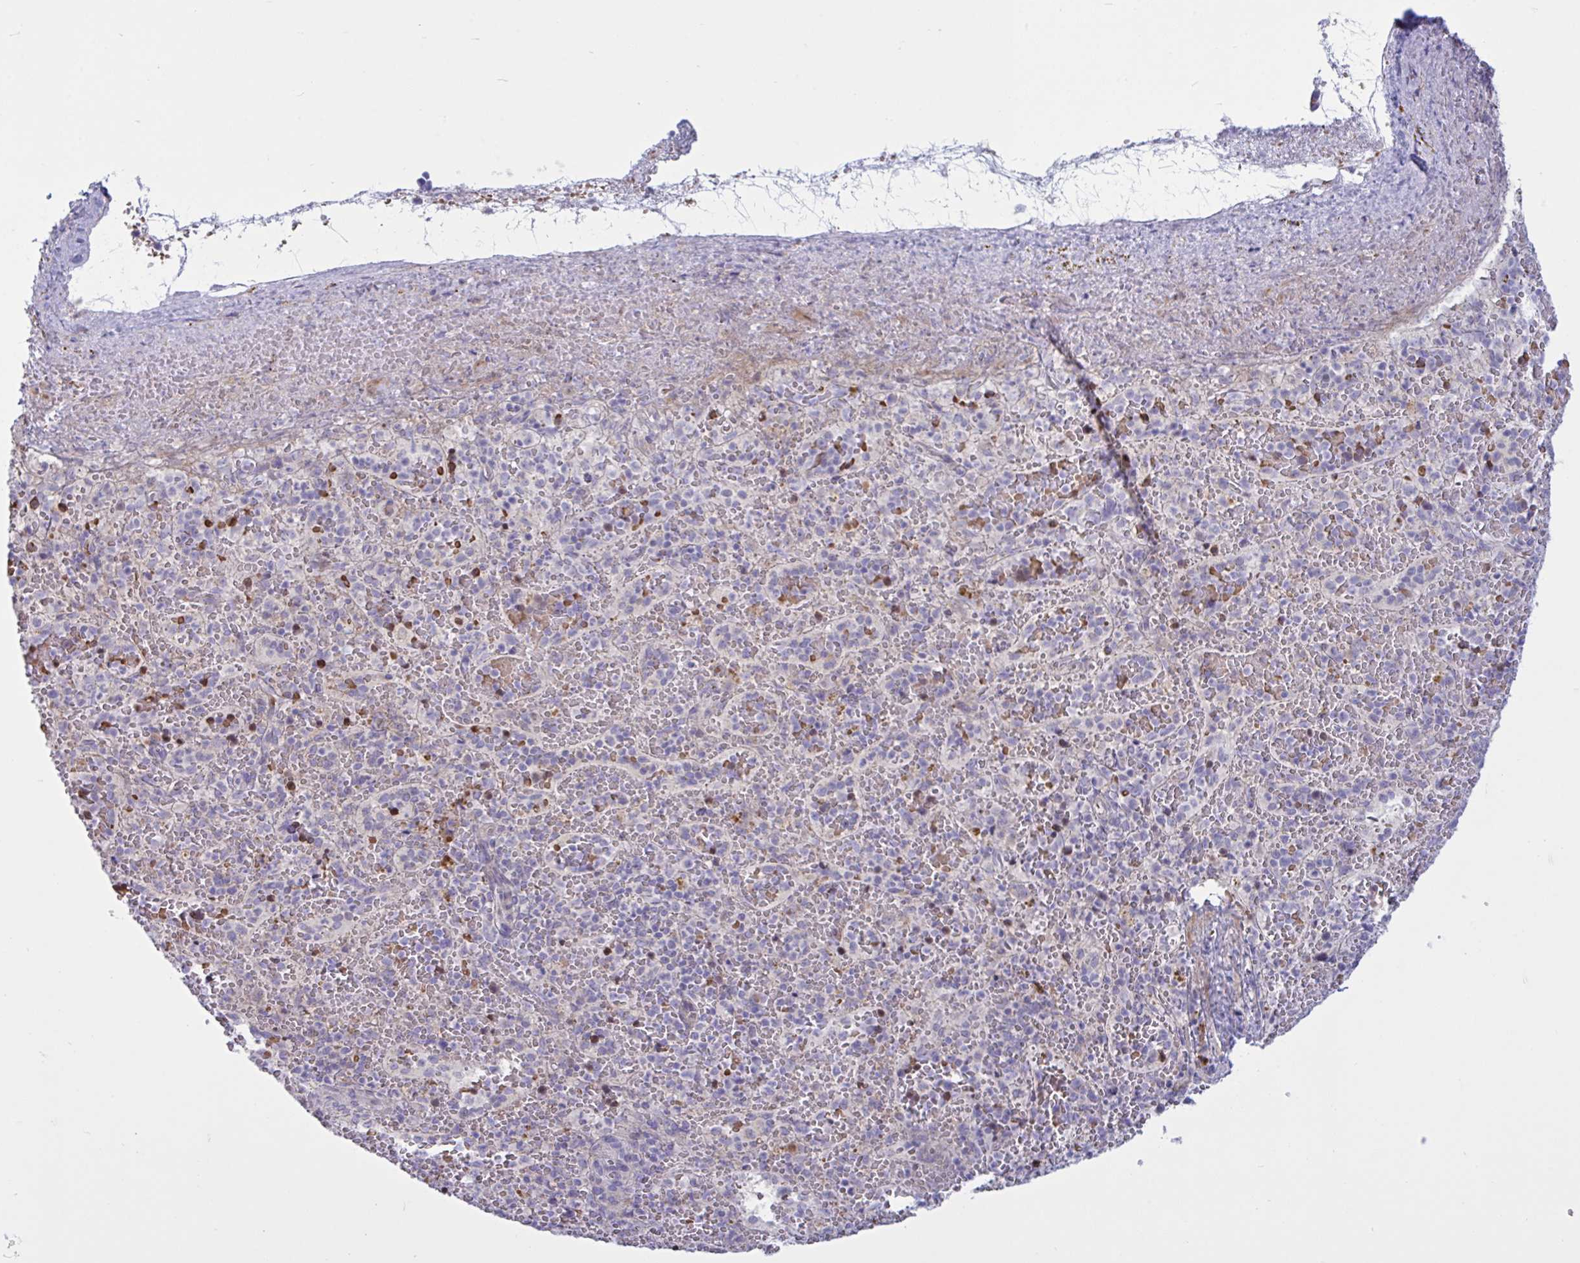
{"staining": {"intensity": "negative", "quantity": "none", "location": "none"}, "tissue": "spleen", "cell_type": "Cells in red pulp", "image_type": "normal", "snomed": [{"axis": "morphology", "description": "Normal tissue, NOS"}, {"axis": "topography", "description": "Spleen"}], "caption": "DAB immunohistochemical staining of unremarkable spleen reveals no significant staining in cells in red pulp.", "gene": "VWC2", "patient": {"sex": "female", "age": 50}}